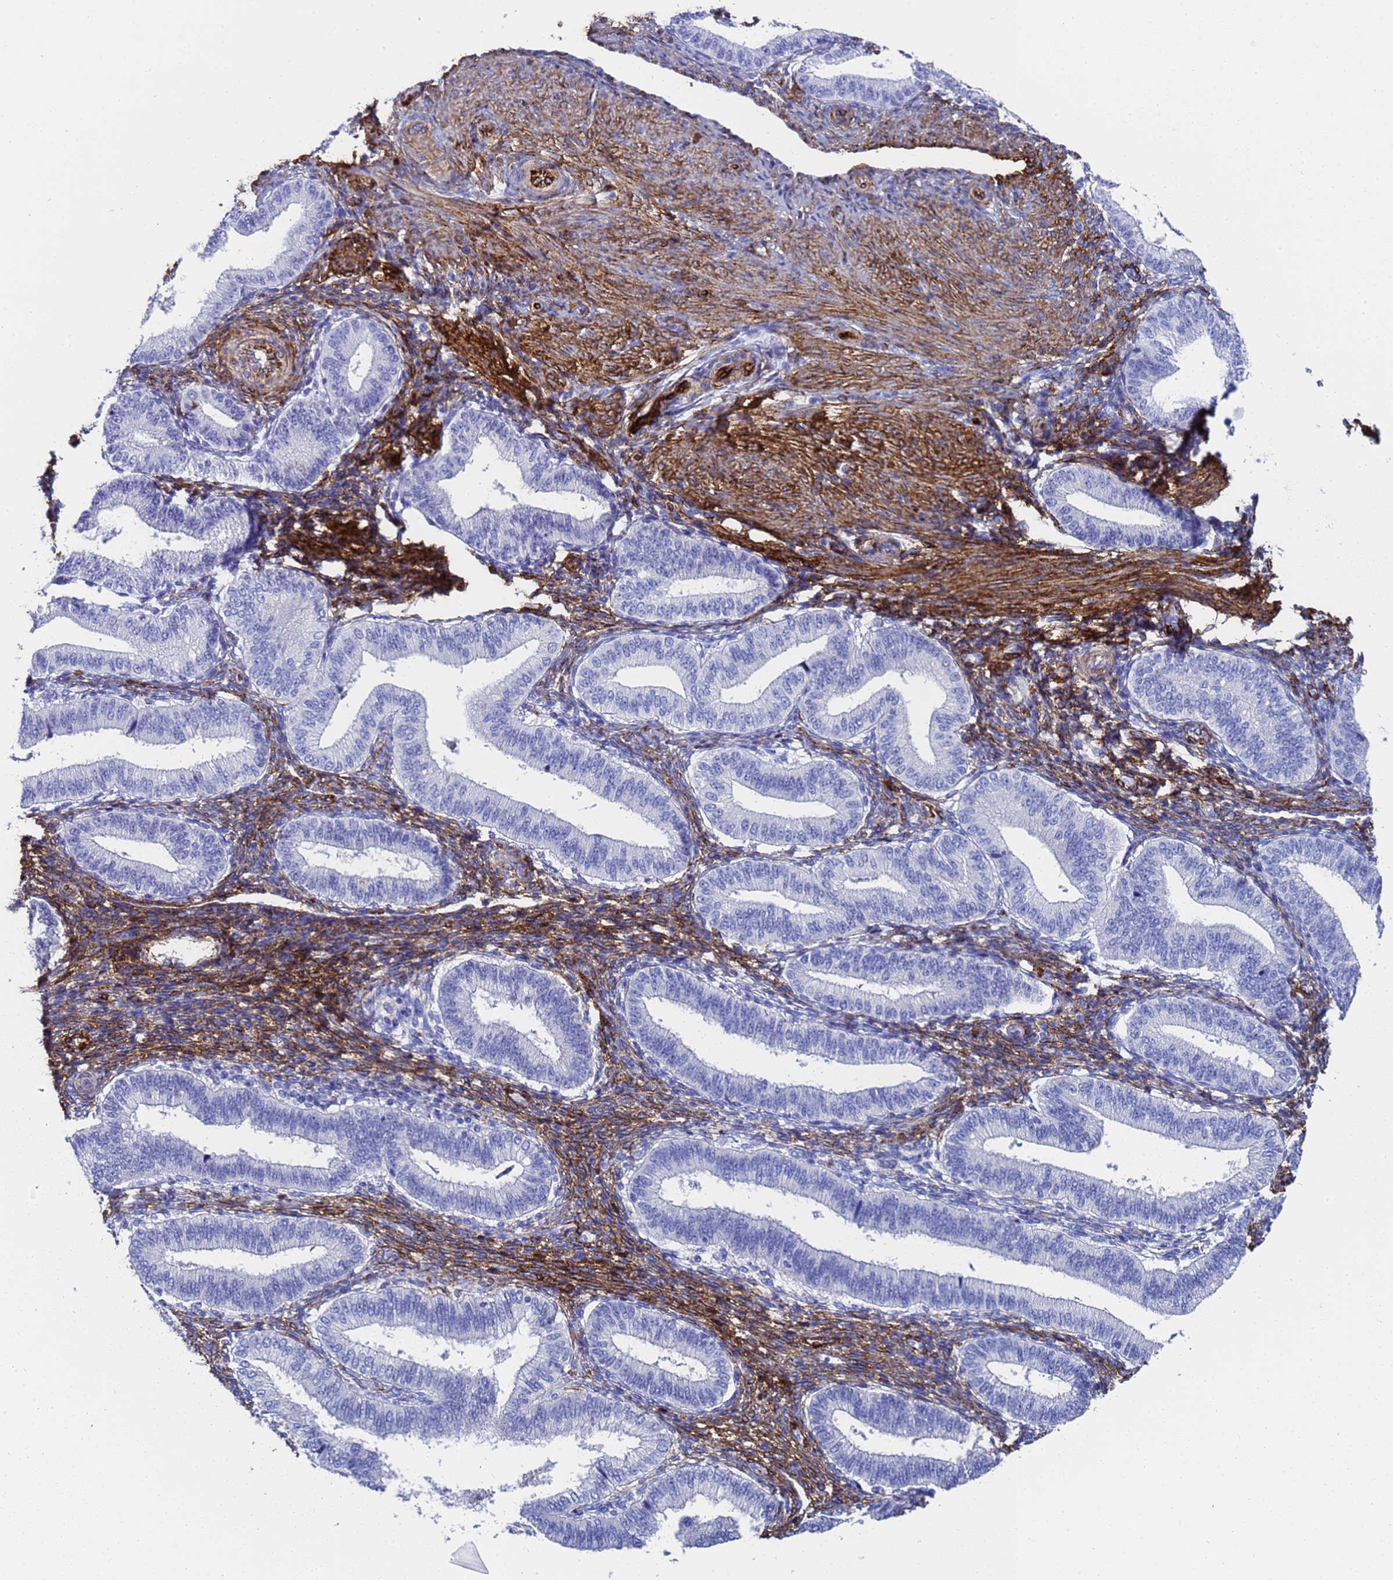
{"staining": {"intensity": "strong", "quantity": ">75%", "location": "cytoplasmic/membranous"}, "tissue": "endometrium", "cell_type": "Cells in endometrial stroma", "image_type": "normal", "snomed": [{"axis": "morphology", "description": "Normal tissue, NOS"}, {"axis": "topography", "description": "Endometrium"}], "caption": "Strong cytoplasmic/membranous positivity for a protein is present in about >75% of cells in endometrial stroma of unremarkable endometrium using IHC.", "gene": "ADIPOQ", "patient": {"sex": "female", "age": 39}}